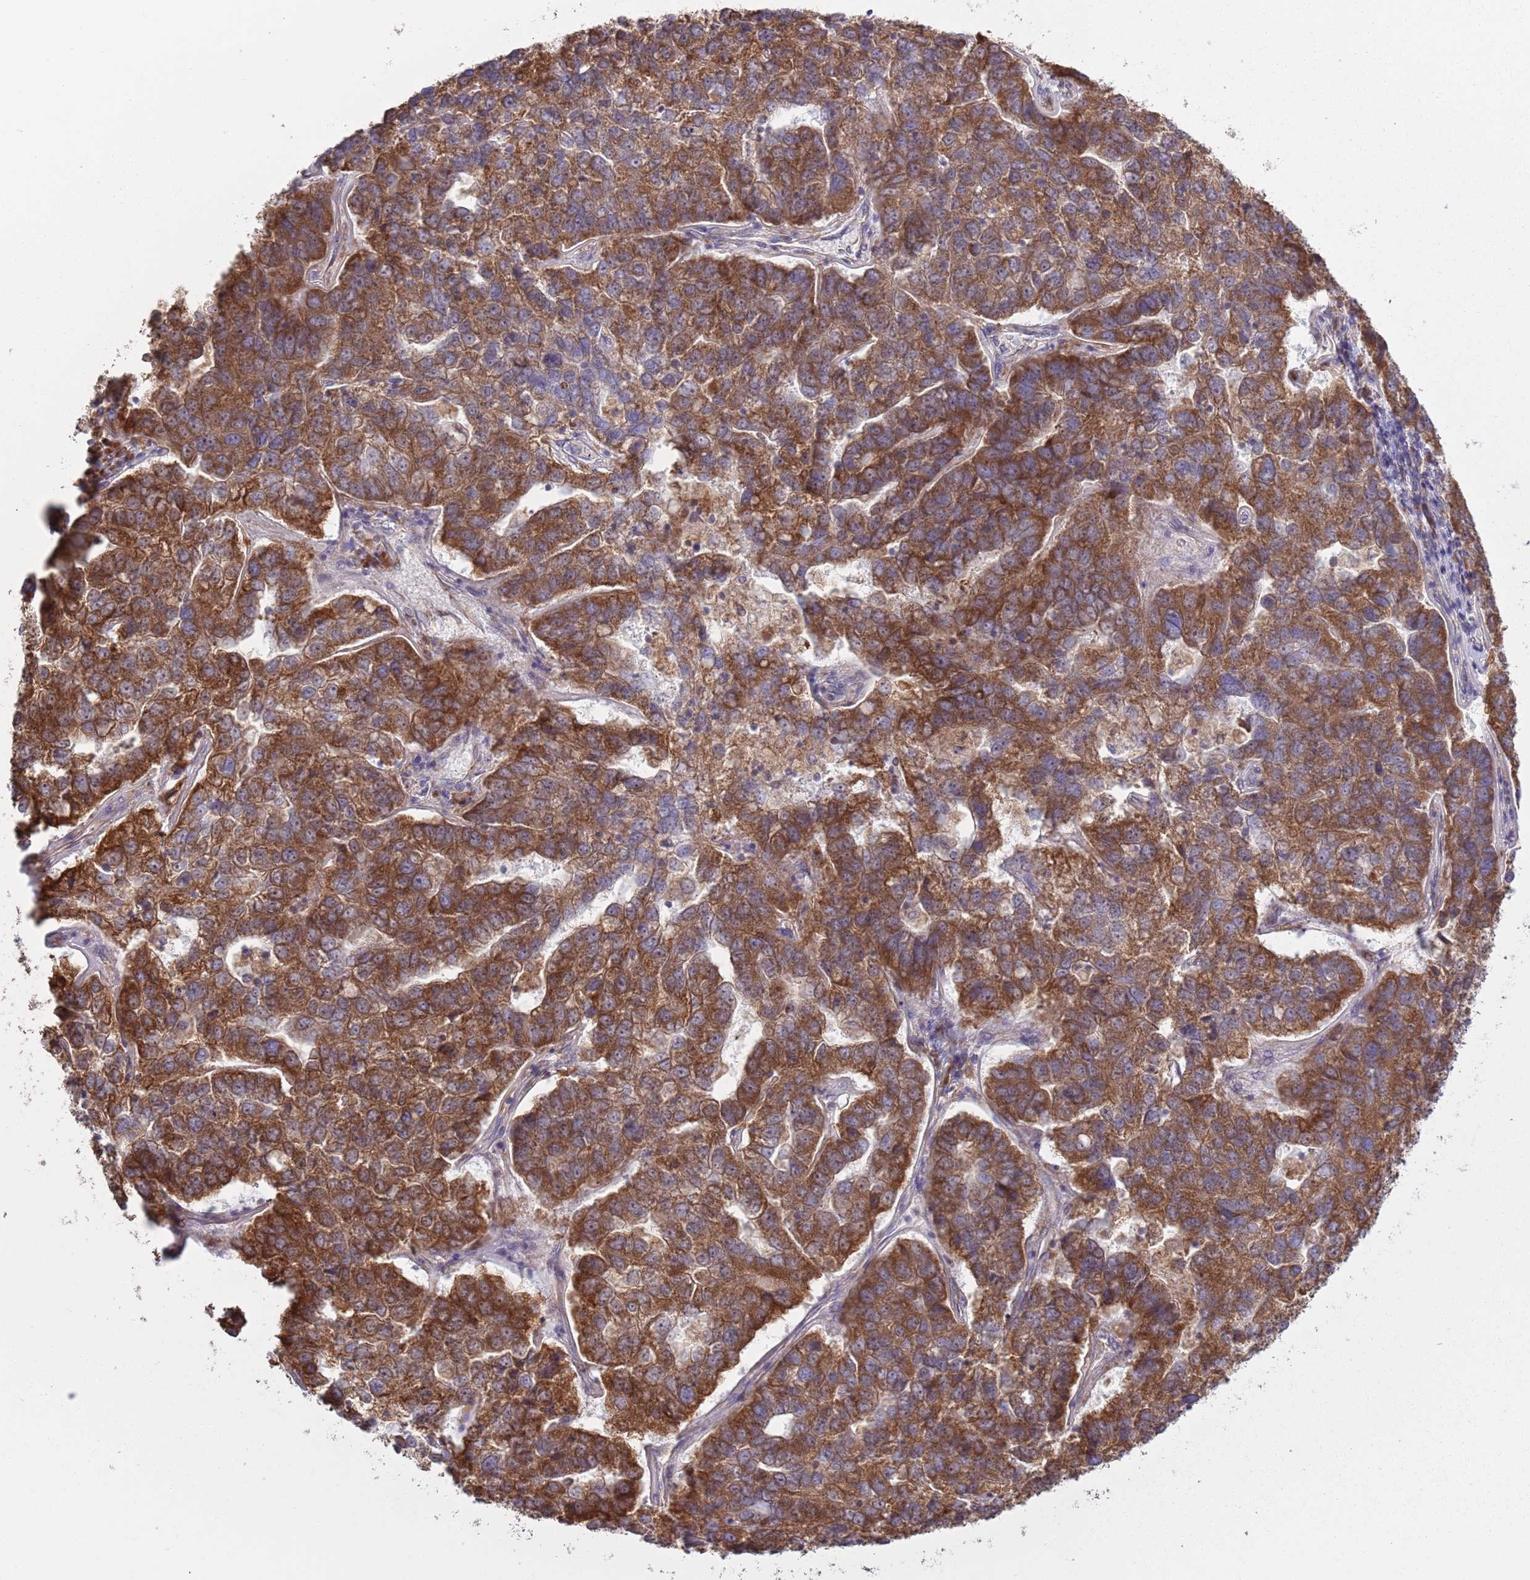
{"staining": {"intensity": "strong", "quantity": ">75%", "location": "cytoplasmic/membranous"}, "tissue": "pancreatic cancer", "cell_type": "Tumor cells", "image_type": "cancer", "snomed": [{"axis": "morphology", "description": "Adenocarcinoma, NOS"}, {"axis": "topography", "description": "Pancreas"}], "caption": "Protein analysis of pancreatic cancer (adenocarcinoma) tissue exhibits strong cytoplasmic/membranous expression in about >75% of tumor cells. (Brightfield microscopy of DAB IHC at high magnification).", "gene": "RPL17-C18orf32", "patient": {"sex": "female", "age": 61}}